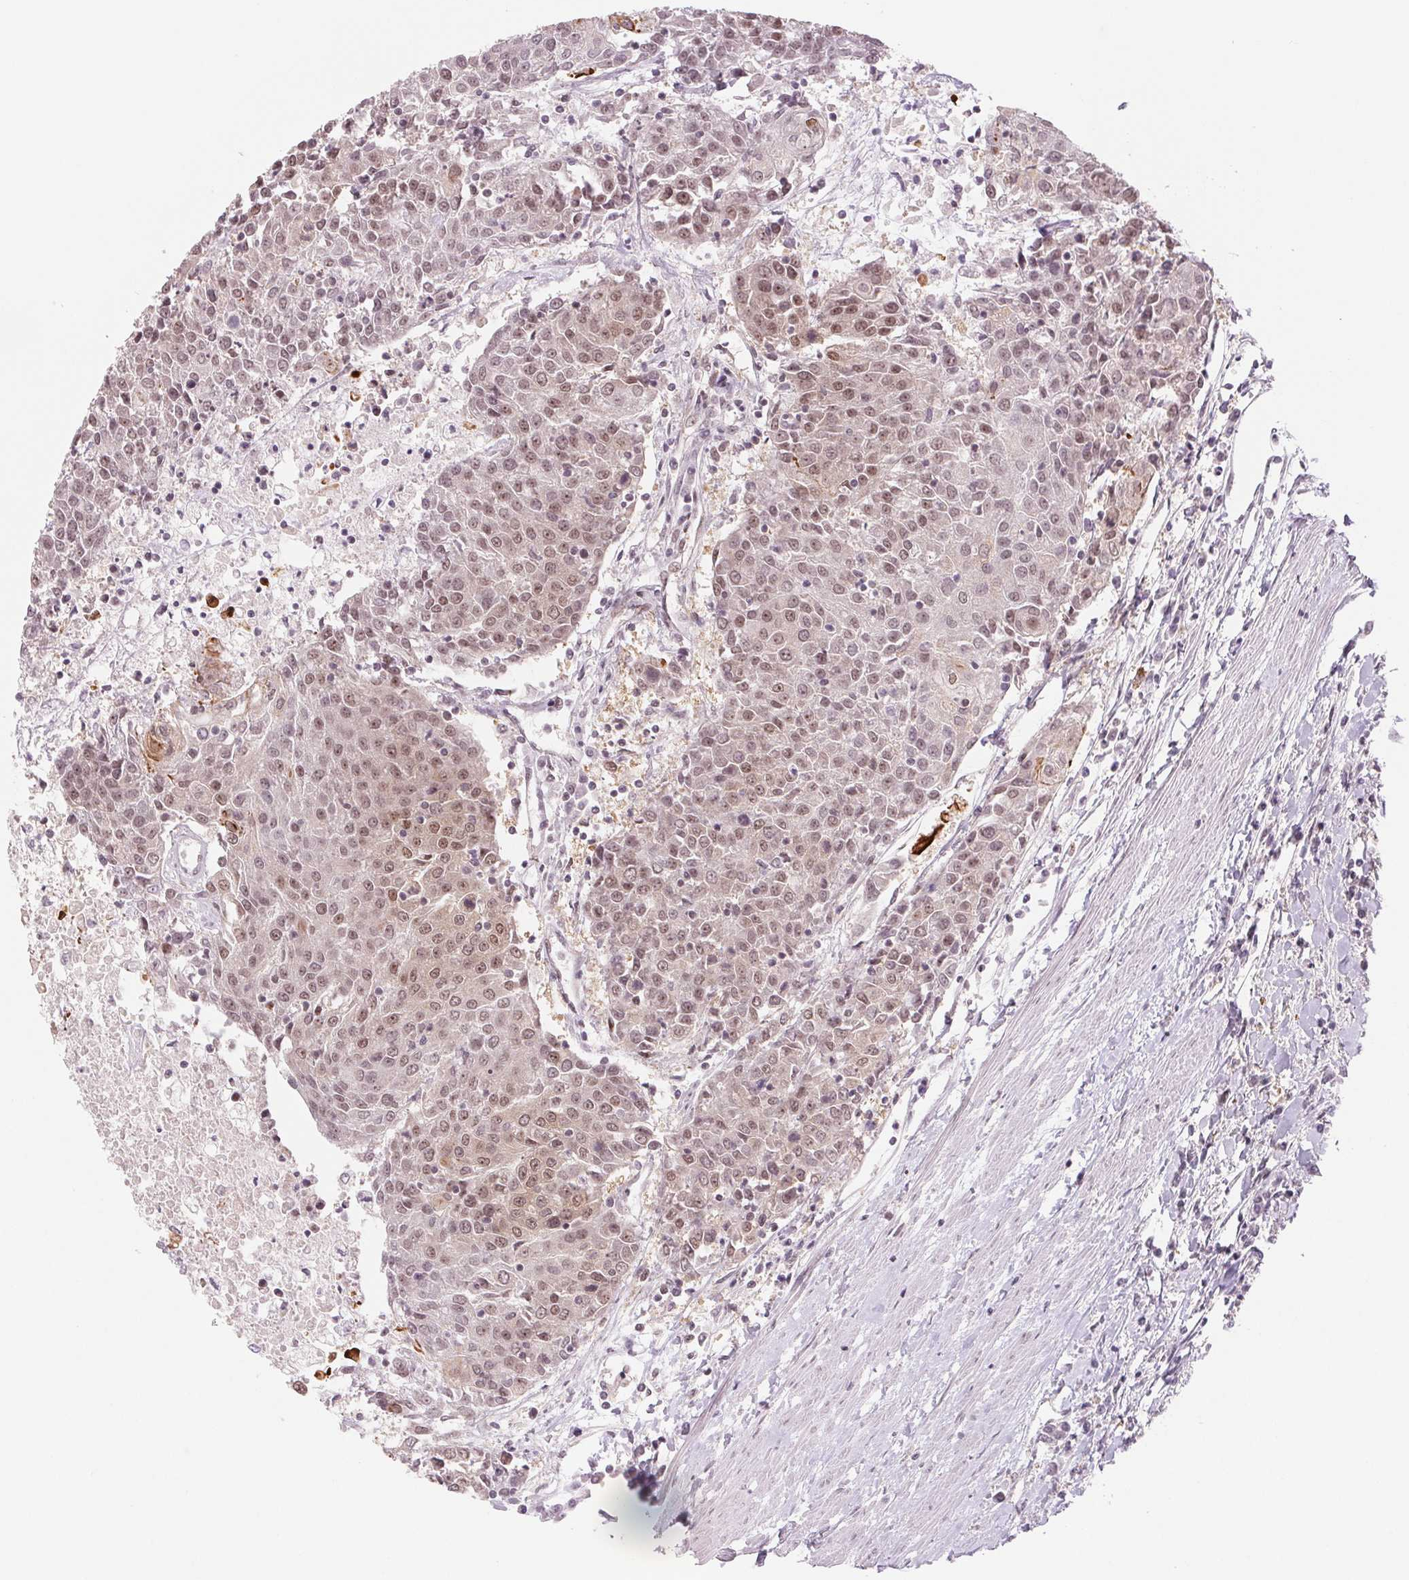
{"staining": {"intensity": "weak", "quantity": ">75%", "location": "cytoplasmic/membranous,nuclear"}, "tissue": "urothelial cancer", "cell_type": "Tumor cells", "image_type": "cancer", "snomed": [{"axis": "morphology", "description": "Urothelial carcinoma, High grade"}, {"axis": "topography", "description": "Urinary bladder"}], "caption": "High-magnification brightfield microscopy of high-grade urothelial carcinoma stained with DAB (brown) and counterstained with hematoxylin (blue). tumor cells exhibit weak cytoplasmic/membranous and nuclear staining is appreciated in approximately>75% of cells. (DAB = brown stain, brightfield microscopy at high magnification).", "gene": "DNAJB6", "patient": {"sex": "female", "age": 85}}